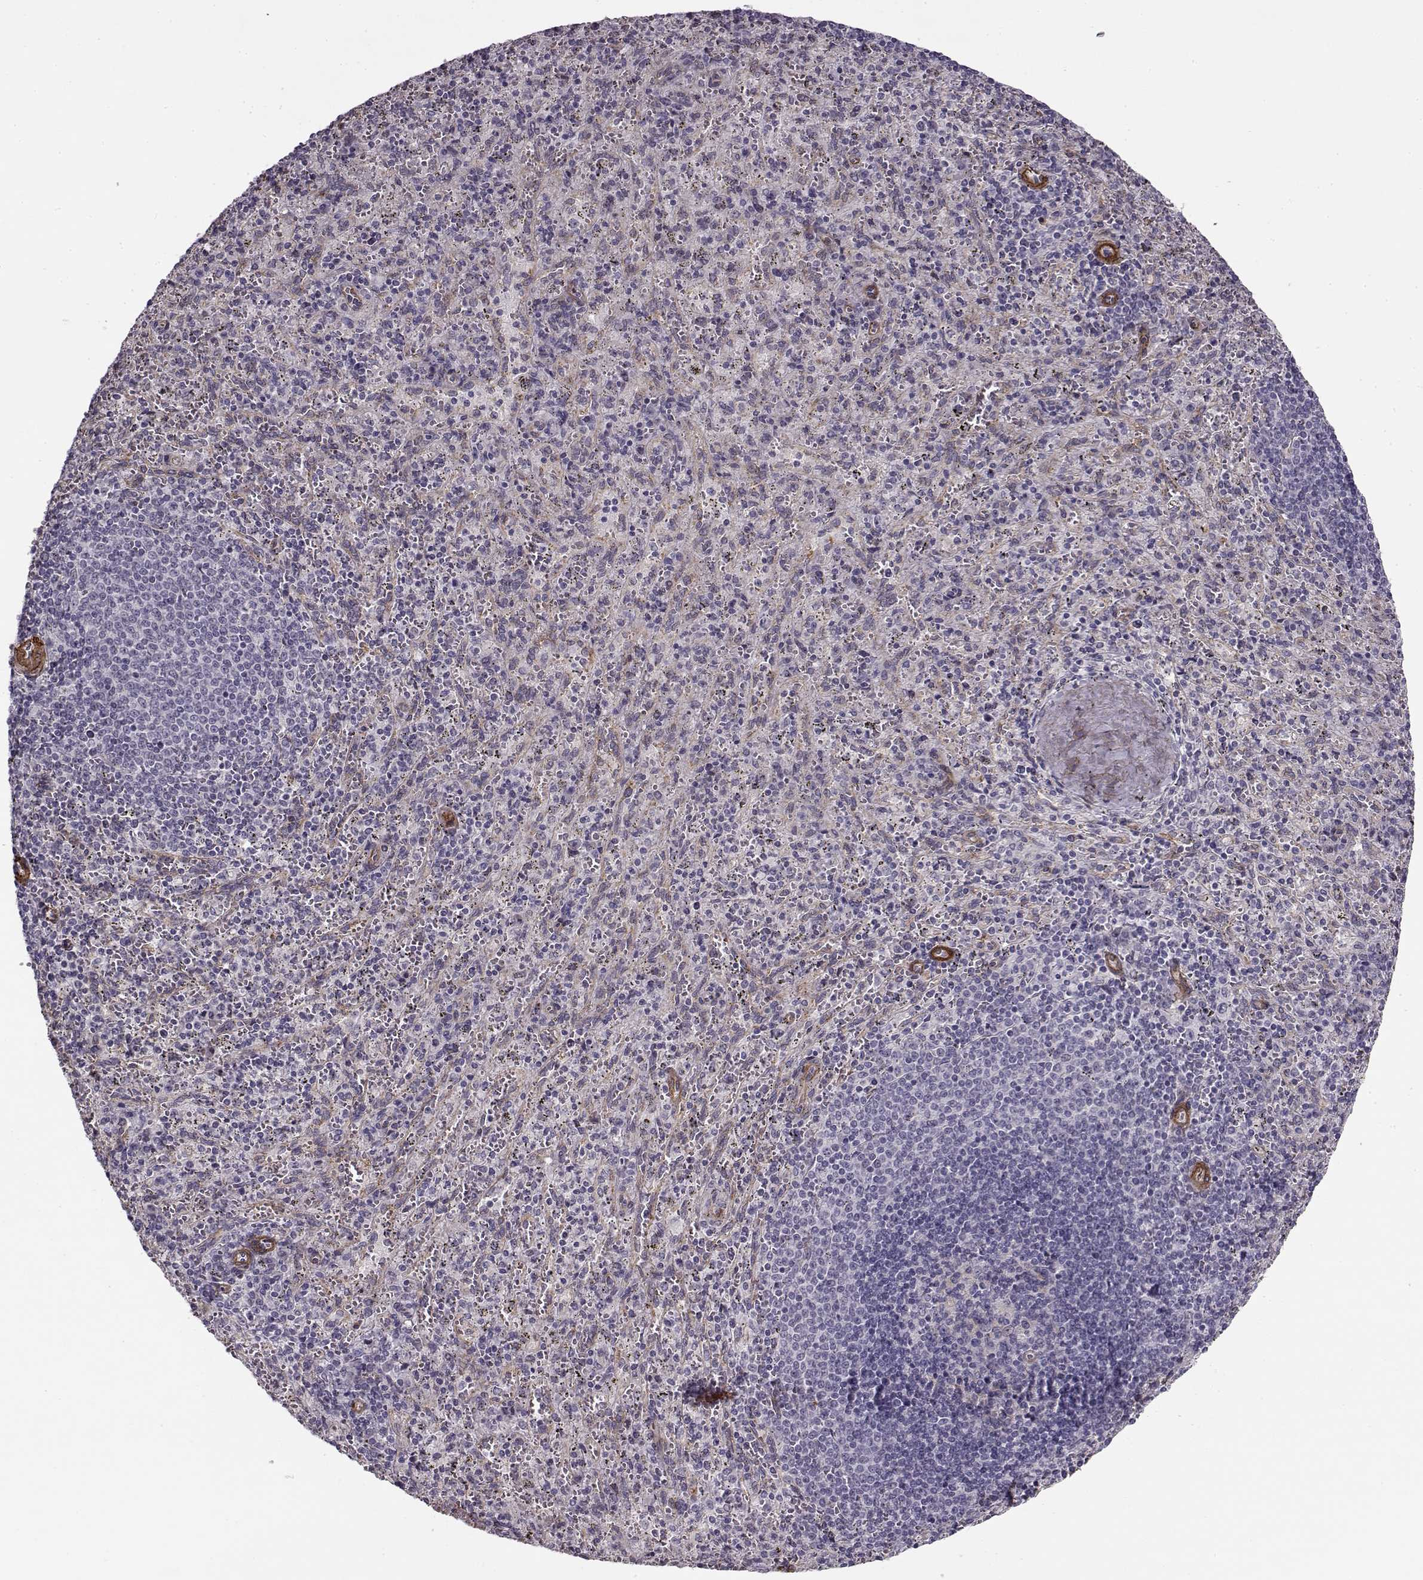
{"staining": {"intensity": "negative", "quantity": "none", "location": "none"}, "tissue": "spleen", "cell_type": "Cells in red pulp", "image_type": "normal", "snomed": [{"axis": "morphology", "description": "Normal tissue, NOS"}, {"axis": "topography", "description": "Spleen"}], "caption": "Immunohistochemistry of normal human spleen displays no staining in cells in red pulp. (Stains: DAB IHC with hematoxylin counter stain, Microscopy: brightfield microscopy at high magnification).", "gene": "LAMB2", "patient": {"sex": "male", "age": 57}}